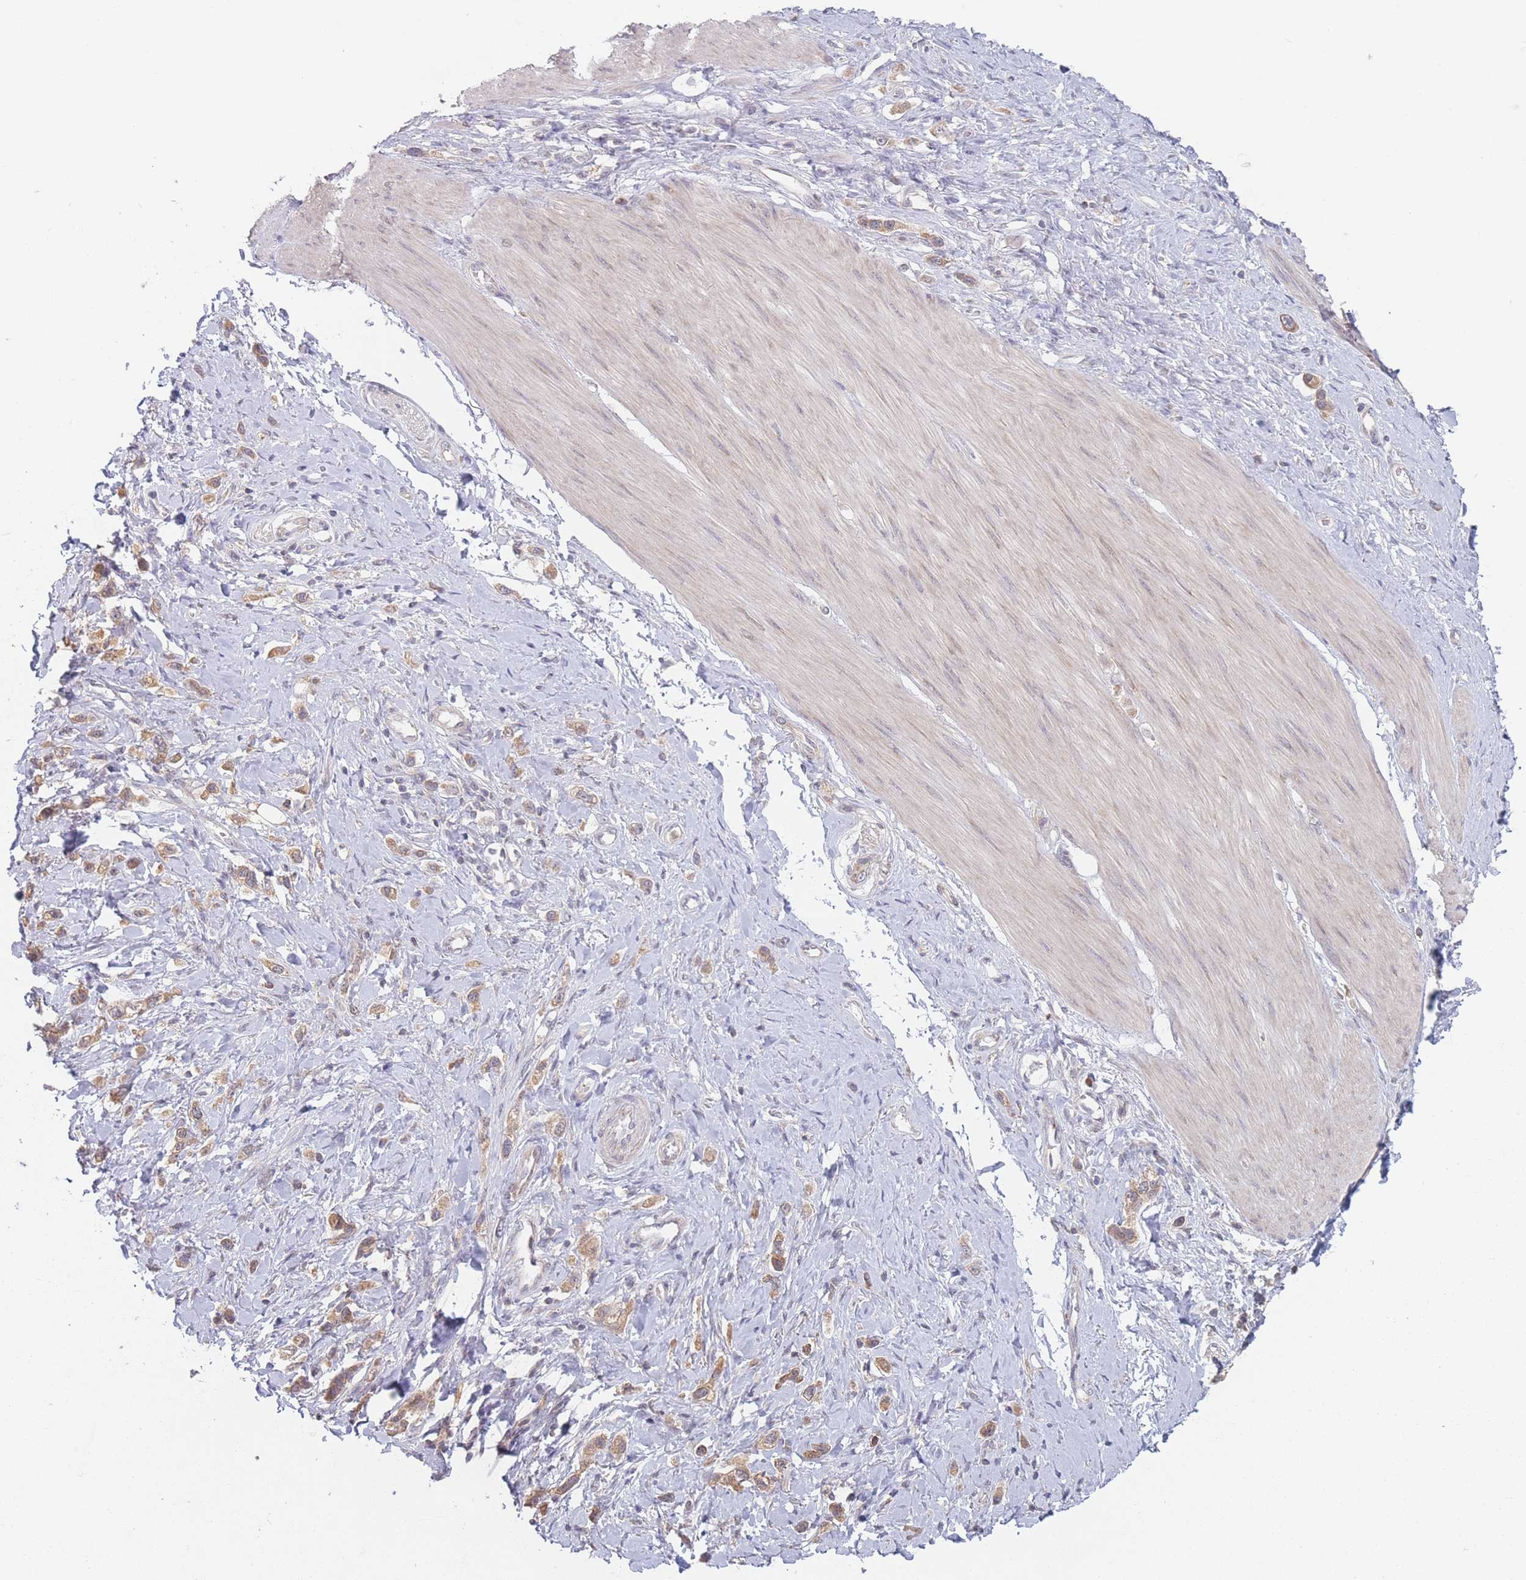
{"staining": {"intensity": "moderate", "quantity": ">75%", "location": "cytoplasmic/membranous"}, "tissue": "stomach cancer", "cell_type": "Tumor cells", "image_type": "cancer", "snomed": [{"axis": "morphology", "description": "Adenocarcinoma, NOS"}, {"axis": "topography", "description": "Stomach"}], "caption": "The image shows staining of stomach cancer (adenocarcinoma), revealing moderate cytoplasmic/membranous protein positivity (brown color) within tumor cells.", "gene": "PPM1A", "patient": {"sex": "female", "age": 65}}